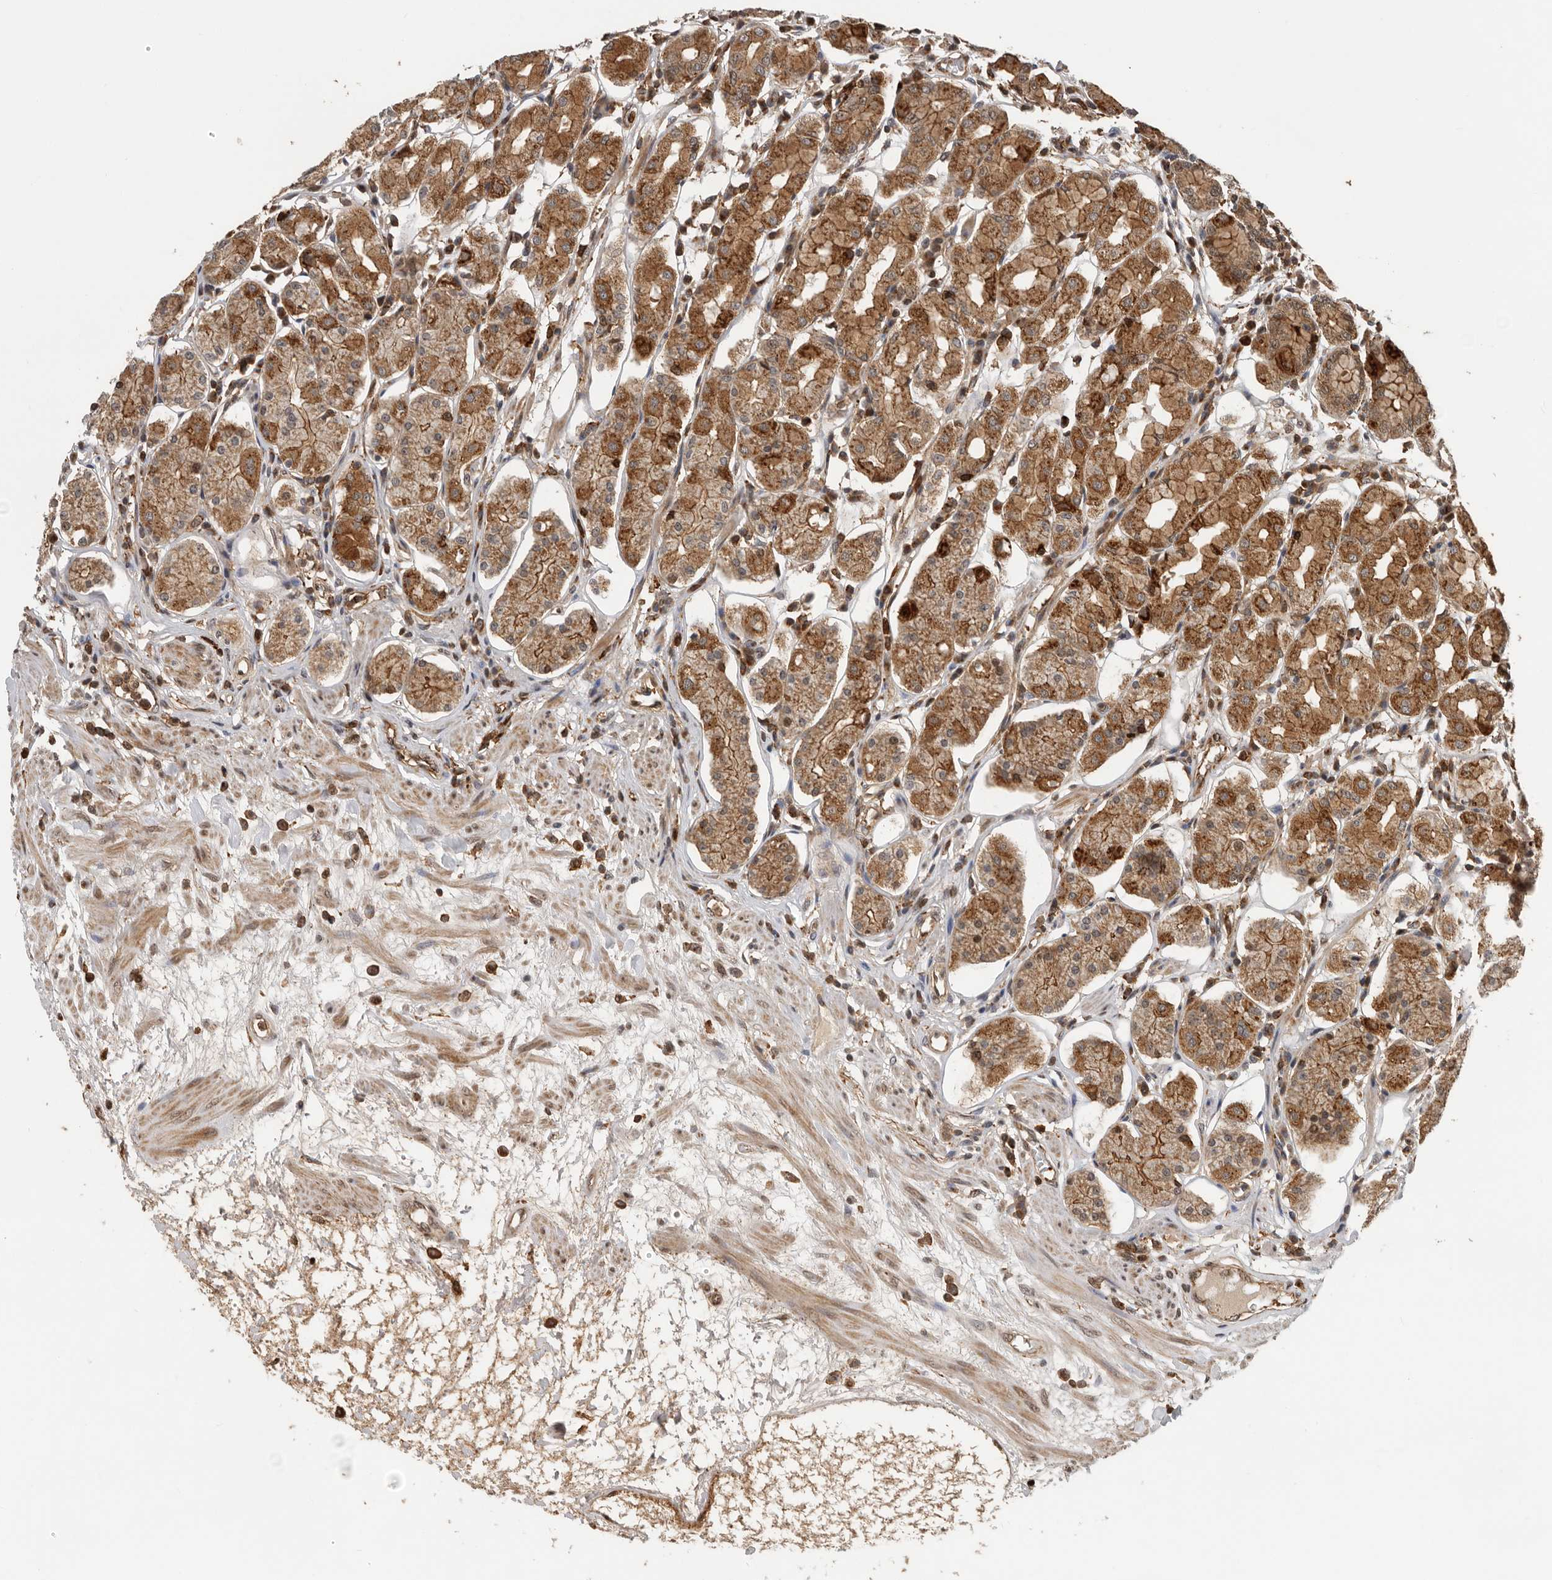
{"staining": {"intensity": "strong", "quantity": ">75%", "location": "cytoplasmic/membranous"}, "tissue": "stomach", "cell_type": "Glandular cells", "image_type": "normal", "snomed": [{"axis": "morphology", "description": "Normal tissue, NOS"}, {"axis": "topography", "description": "Stomach"}, {"axis": "topography", "description": "Stomach, lower"}], "caption": "Protein positivity by immunohistochemistry (IHC) exhibits strong cytoplasmic/membranous staining in approximately >75% of glandular cells in normal stomach.", "gene": "RNF157", "patient": {"sex": "female", "age": 56}}